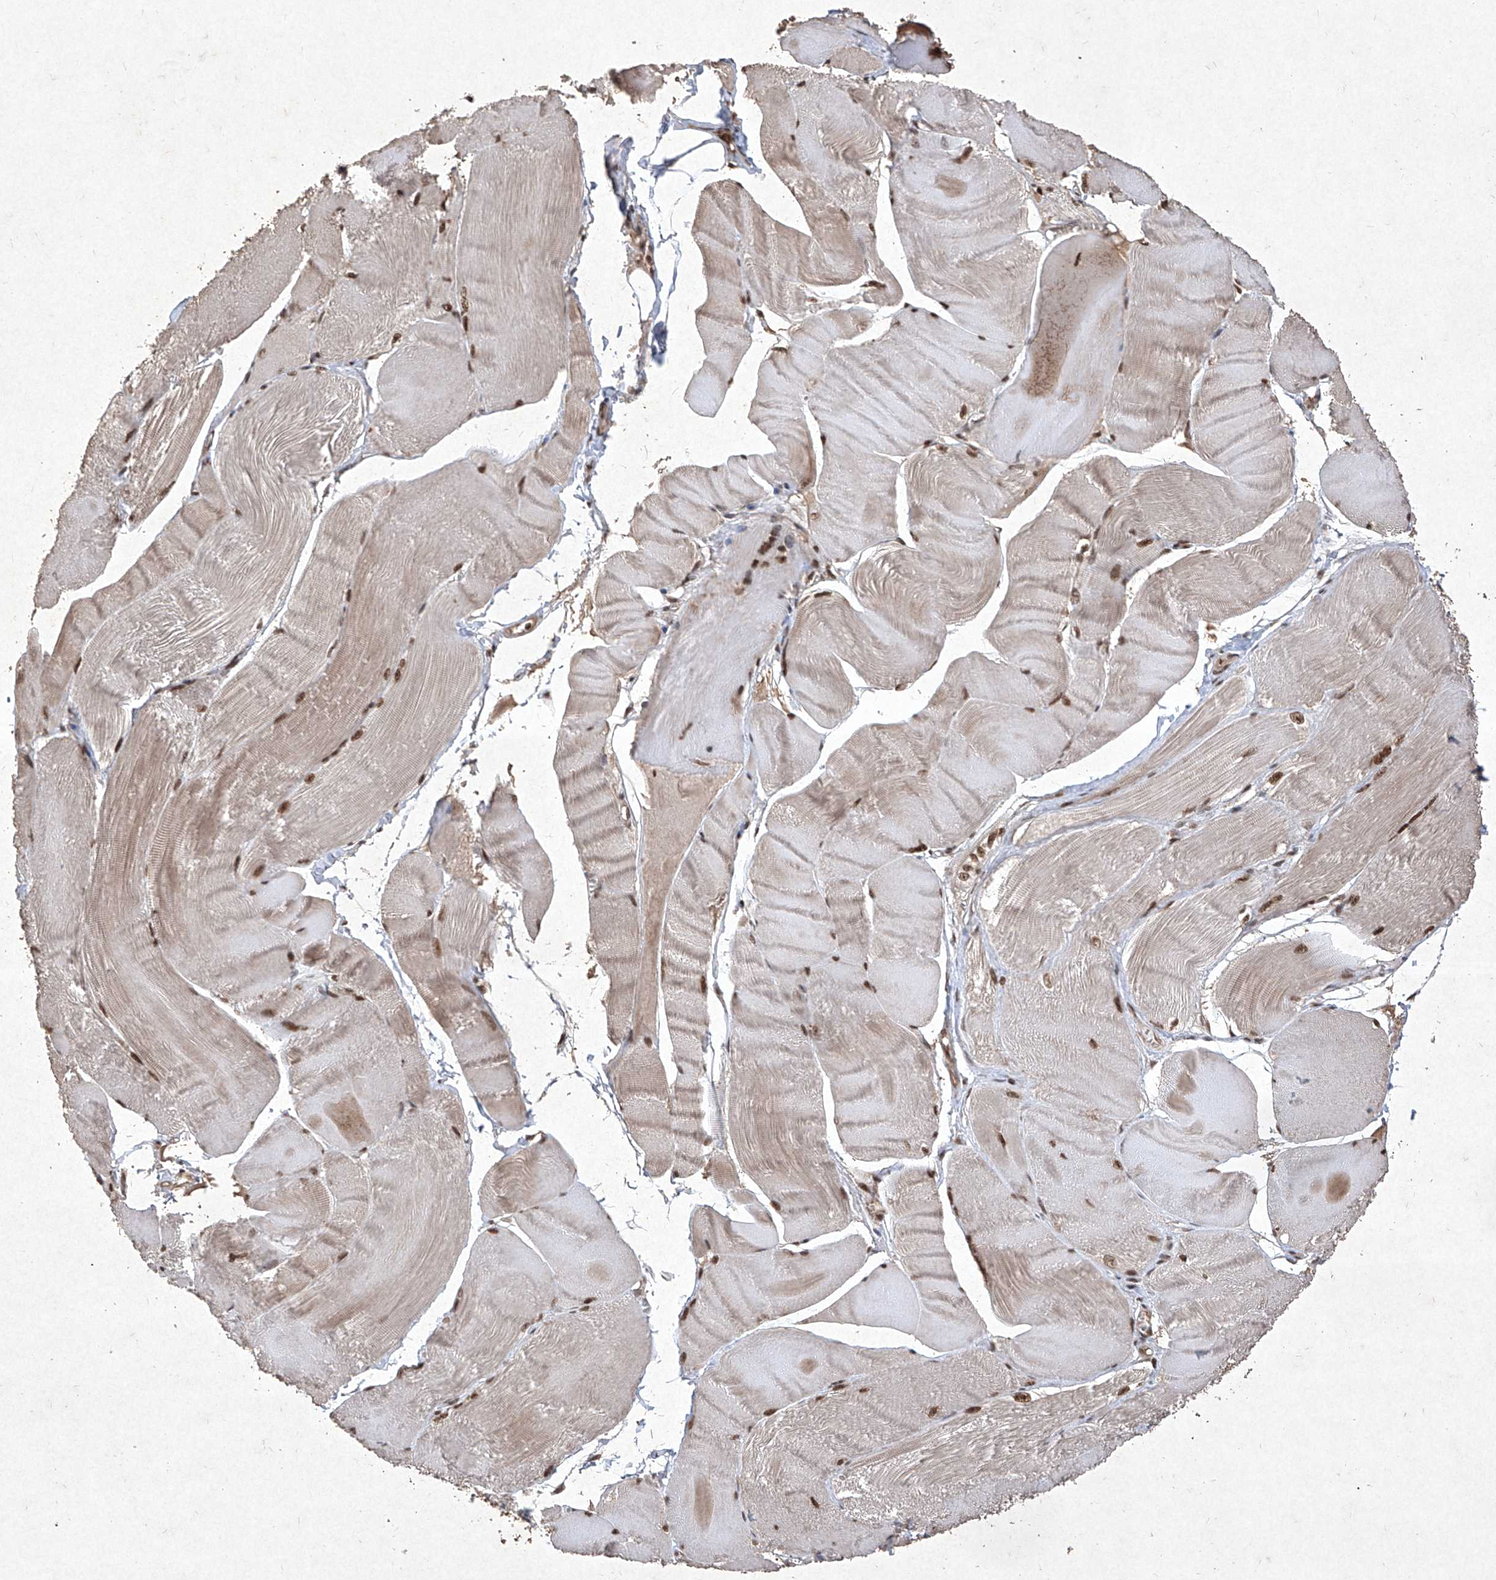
{"staining": {"intensity": "moderate", "quantity": "25%-75%", "location": "cytoplasmic/membranous,nuclear"}, "tissue": "skeletal muscle", "cell_type": "Myocytes", "image_type": "normal", "snomed": [{"axis": "morphology", "description": "Normal tissue, NOS"}, {"axis": "morphology", "description": "Basal cell carcinoma"}, {"axis": "topography", "description": "Skeletal muscle"}], "caption": "Brown immunohistochemical staining in unremarkable skeletal muscle exhibits moderate cytoplasmic/membranous,nuclear staining in about 25%-75% of myocytes.", "gene": "IRF2", "patient": {"sex": "female", "age": 64}}